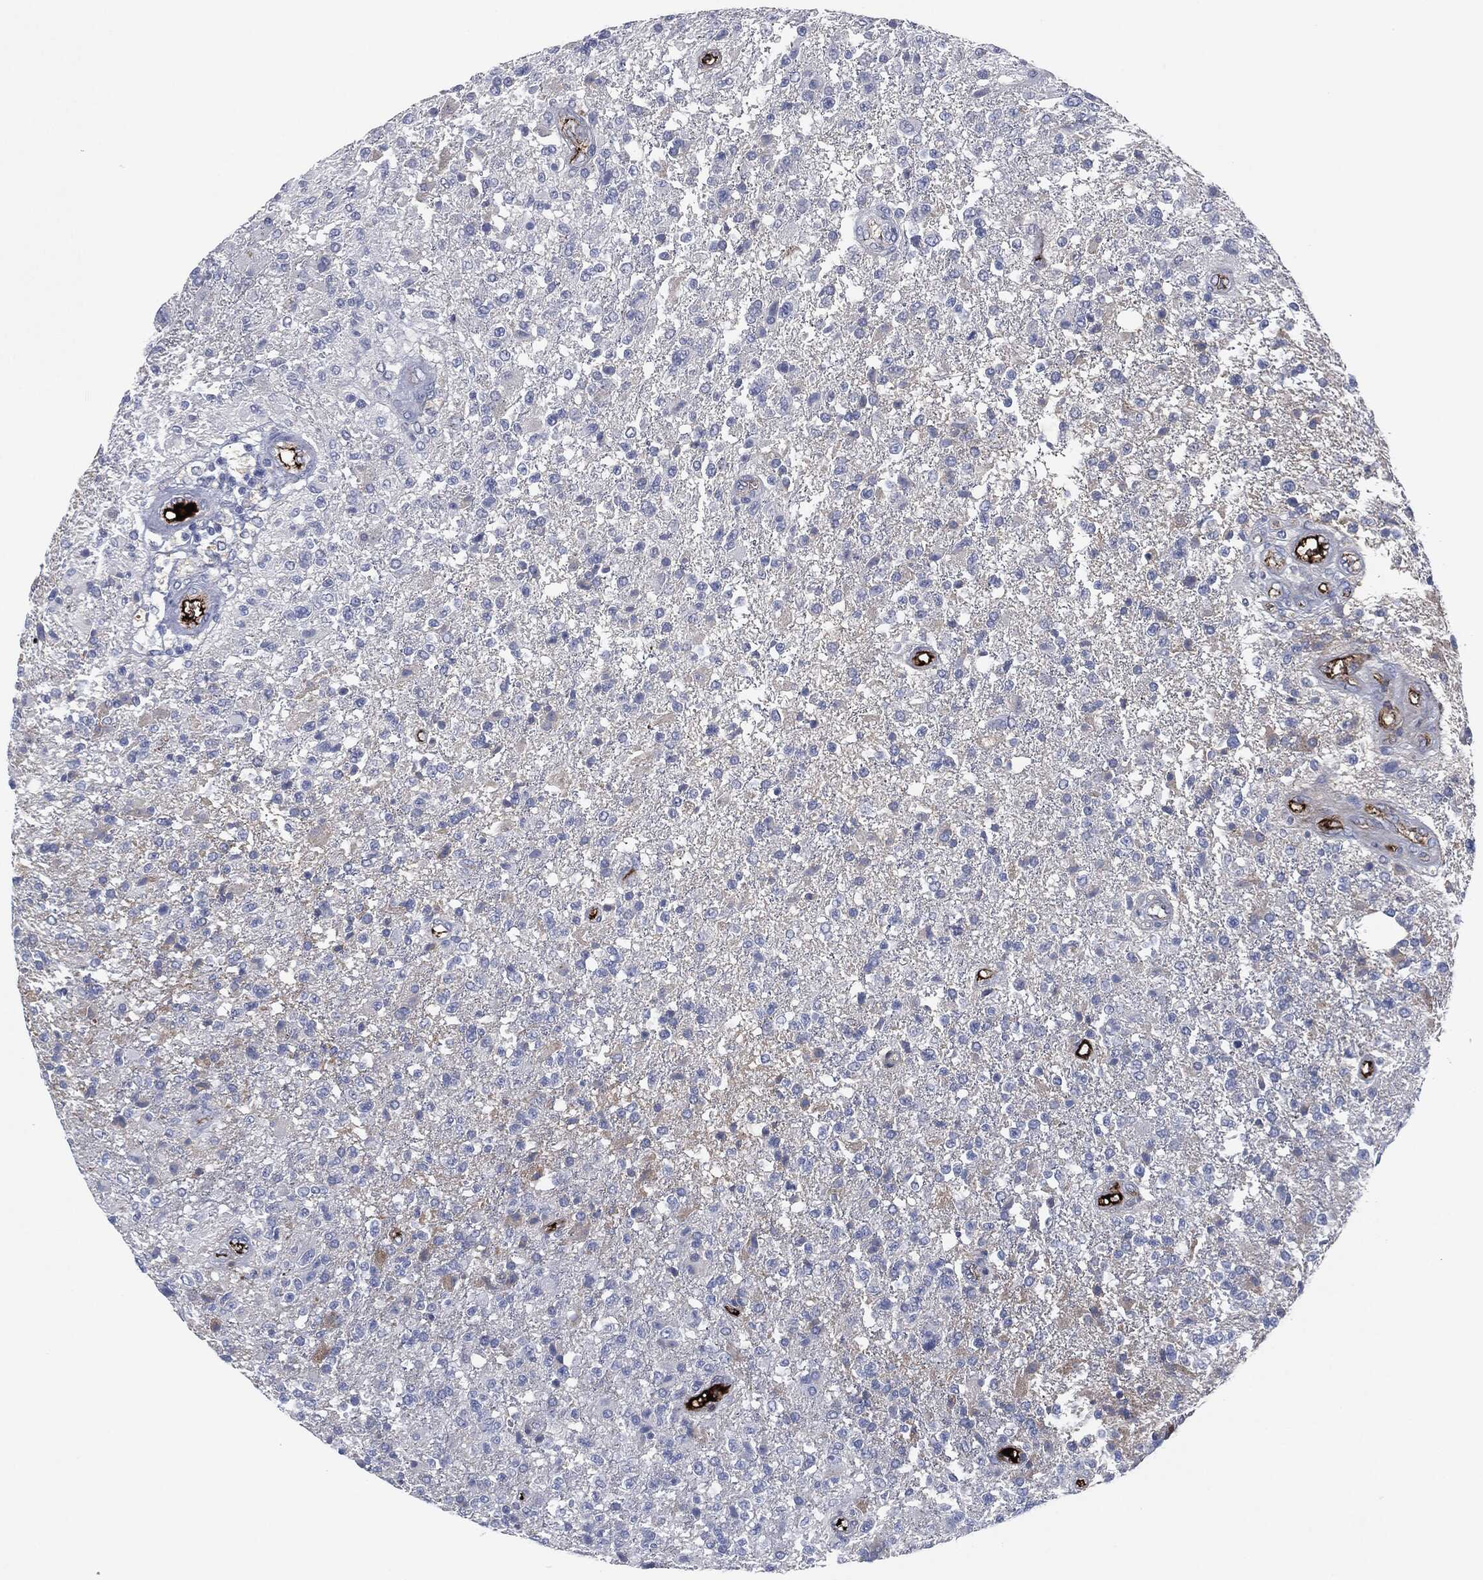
{"staining": {"intensity": "negative", "quantity": "none", "location": "none"}, "tissue": "glioma", "cell_type": "Tumor cells", "image_type": "cancer", "snomed": [{"axis": "morphology", "description": "Glioma, malignant, High grade"}, {"axis": "topography", "description": "Brain"}], "caption": "Immunohistochemical staining of glioma exhibits no significant staining in tumor cells. (Immunohistochemistry, brightfield microscopy, high magnification).", "gene": "APOB", "patient": {"sex": "male", "age": 56}}